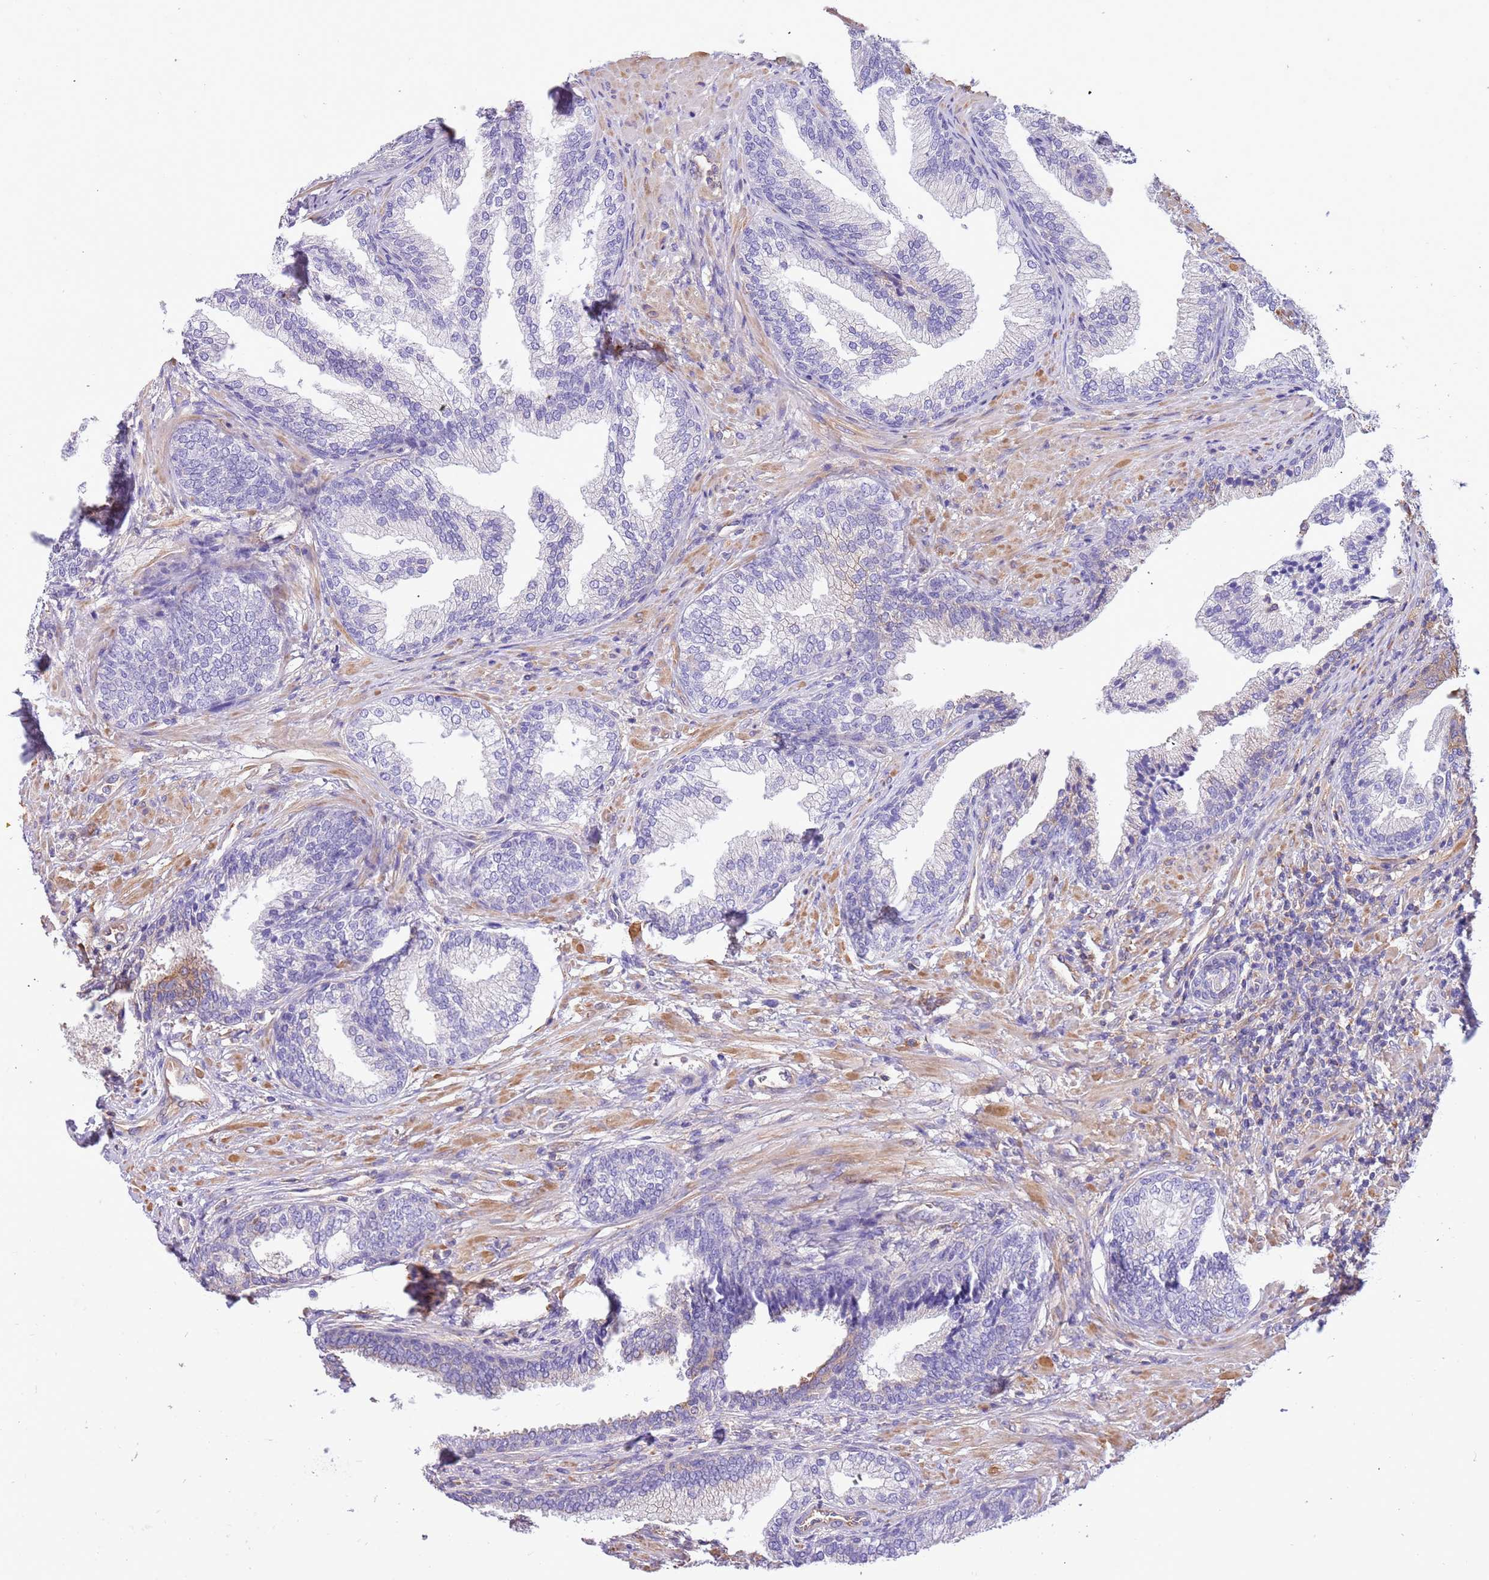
{"staining": {"intensity": "negative", "quantity": "none", "location": "none"}, "tissue": "prostate", "cell_type": "Glandular cells", "image_type": "normal", "snomed": [{"axis": "morphology", "description": "Normal tissue, NOS"}, {"axis": "topography", "description": "Prostate"}], "caption": "IHC histopathology image of unremarkable prostate: prostate stained with DAB (3,3'-diaminobenzidine) exhibits no significant protein positivity in glandular cells. The staining was performed using DAB (3,3'-diaminobenzidine) to visualize the protein expression in brown, while the nuclei were stained in blue with hematoxylin (Magnification: 20x).", "gene": "NAALADL1", "patient": {"sex": "male", "age": 76}}